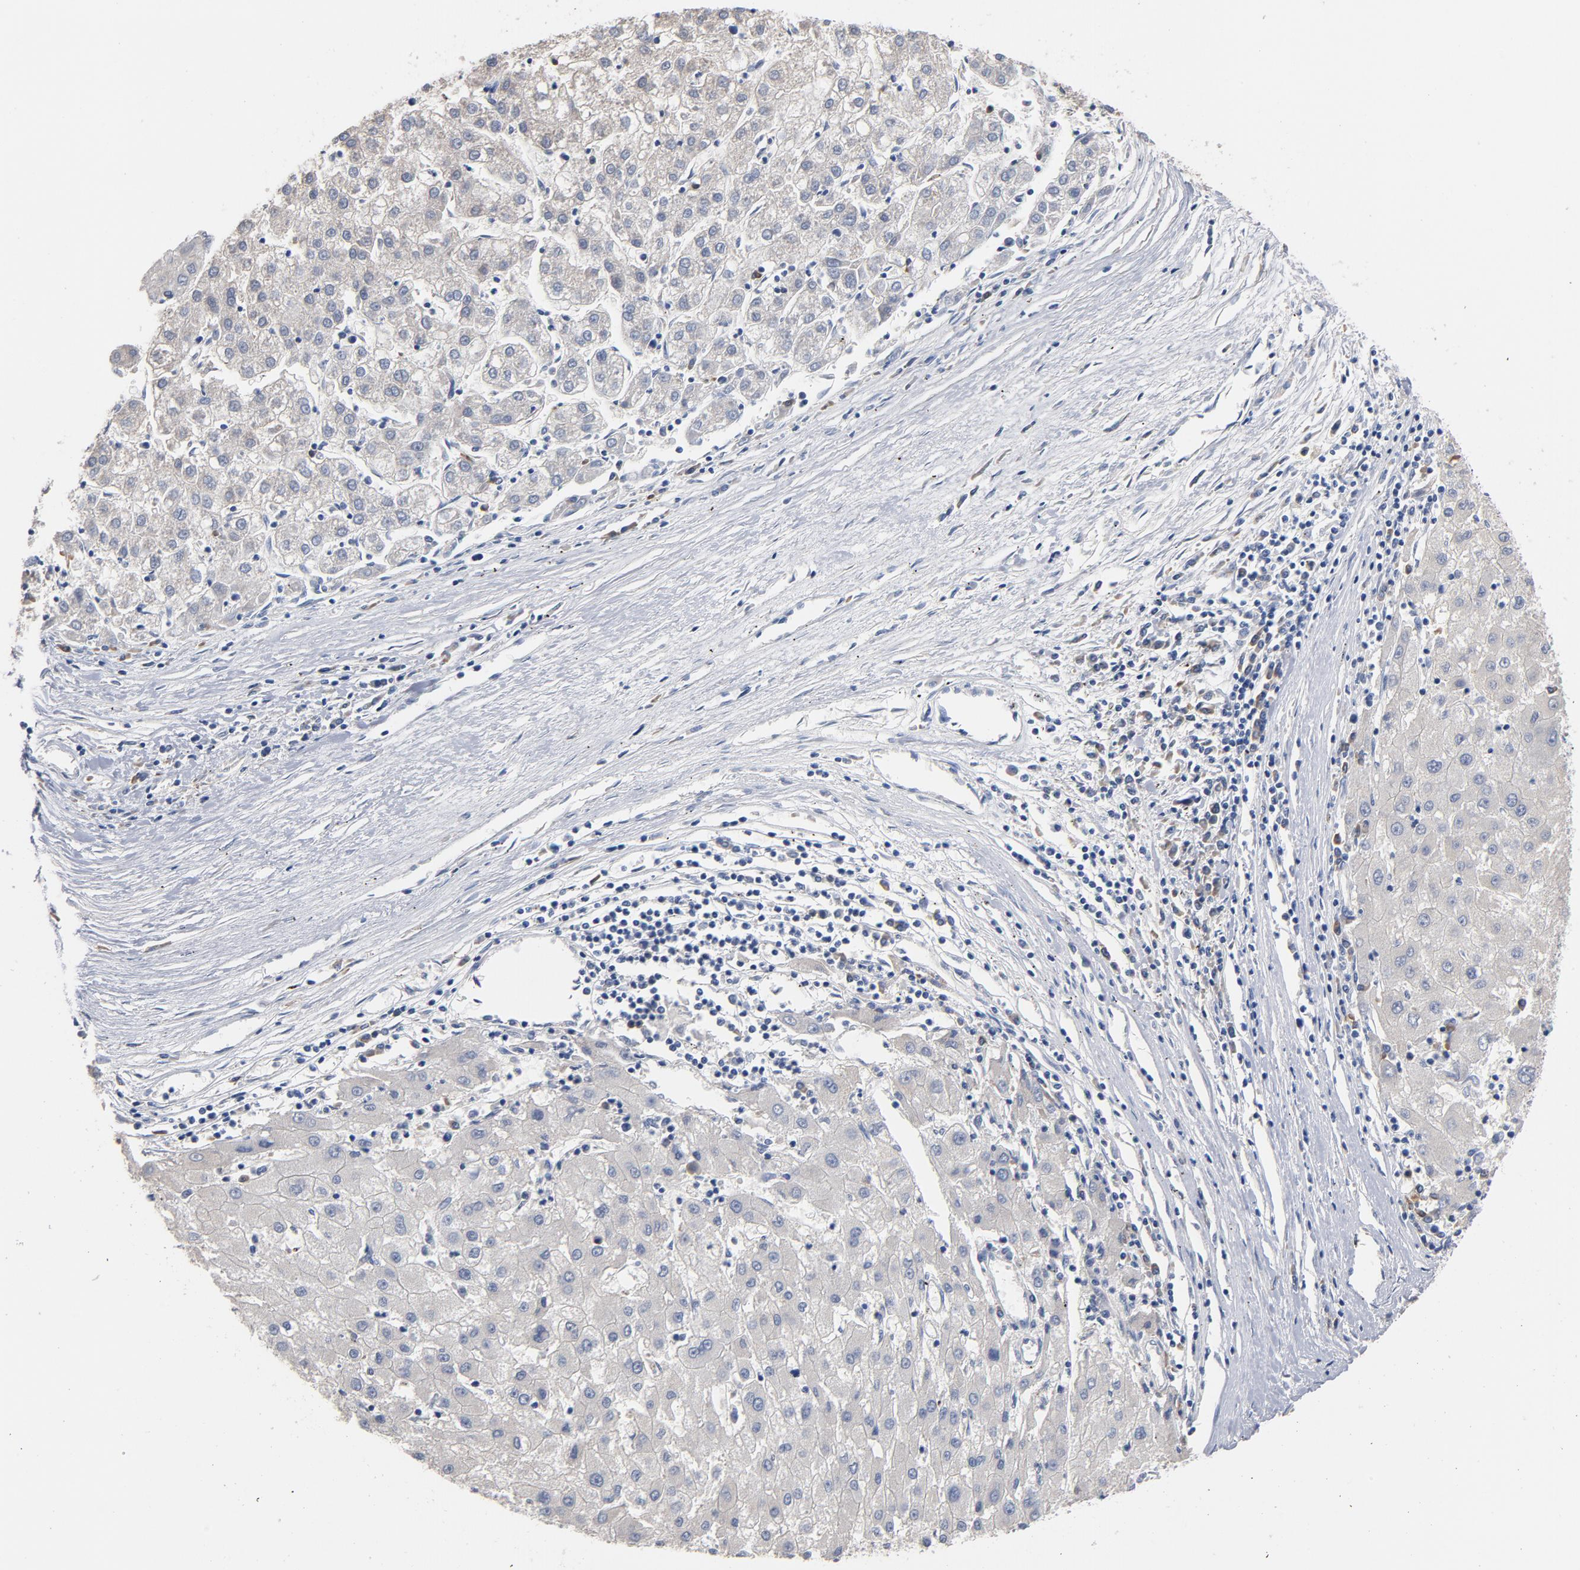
{"staining": {"intensity": "negative", "quantity": "none", "location": "none"}, "tissue": "liver cancer", "cell_type": "Tumor cells", "image_type": "cancer", "snomed": [{"axis": "morphology", "description": "Carcinoma, Hepatocellular, NOS"}, {"axis": "topography", "description": "Liver"}], "caption": "Tumor cells show no significant expression in liver cancer.", "gene": "TLR4", "patient": {"sex": "male", "age": 72}}